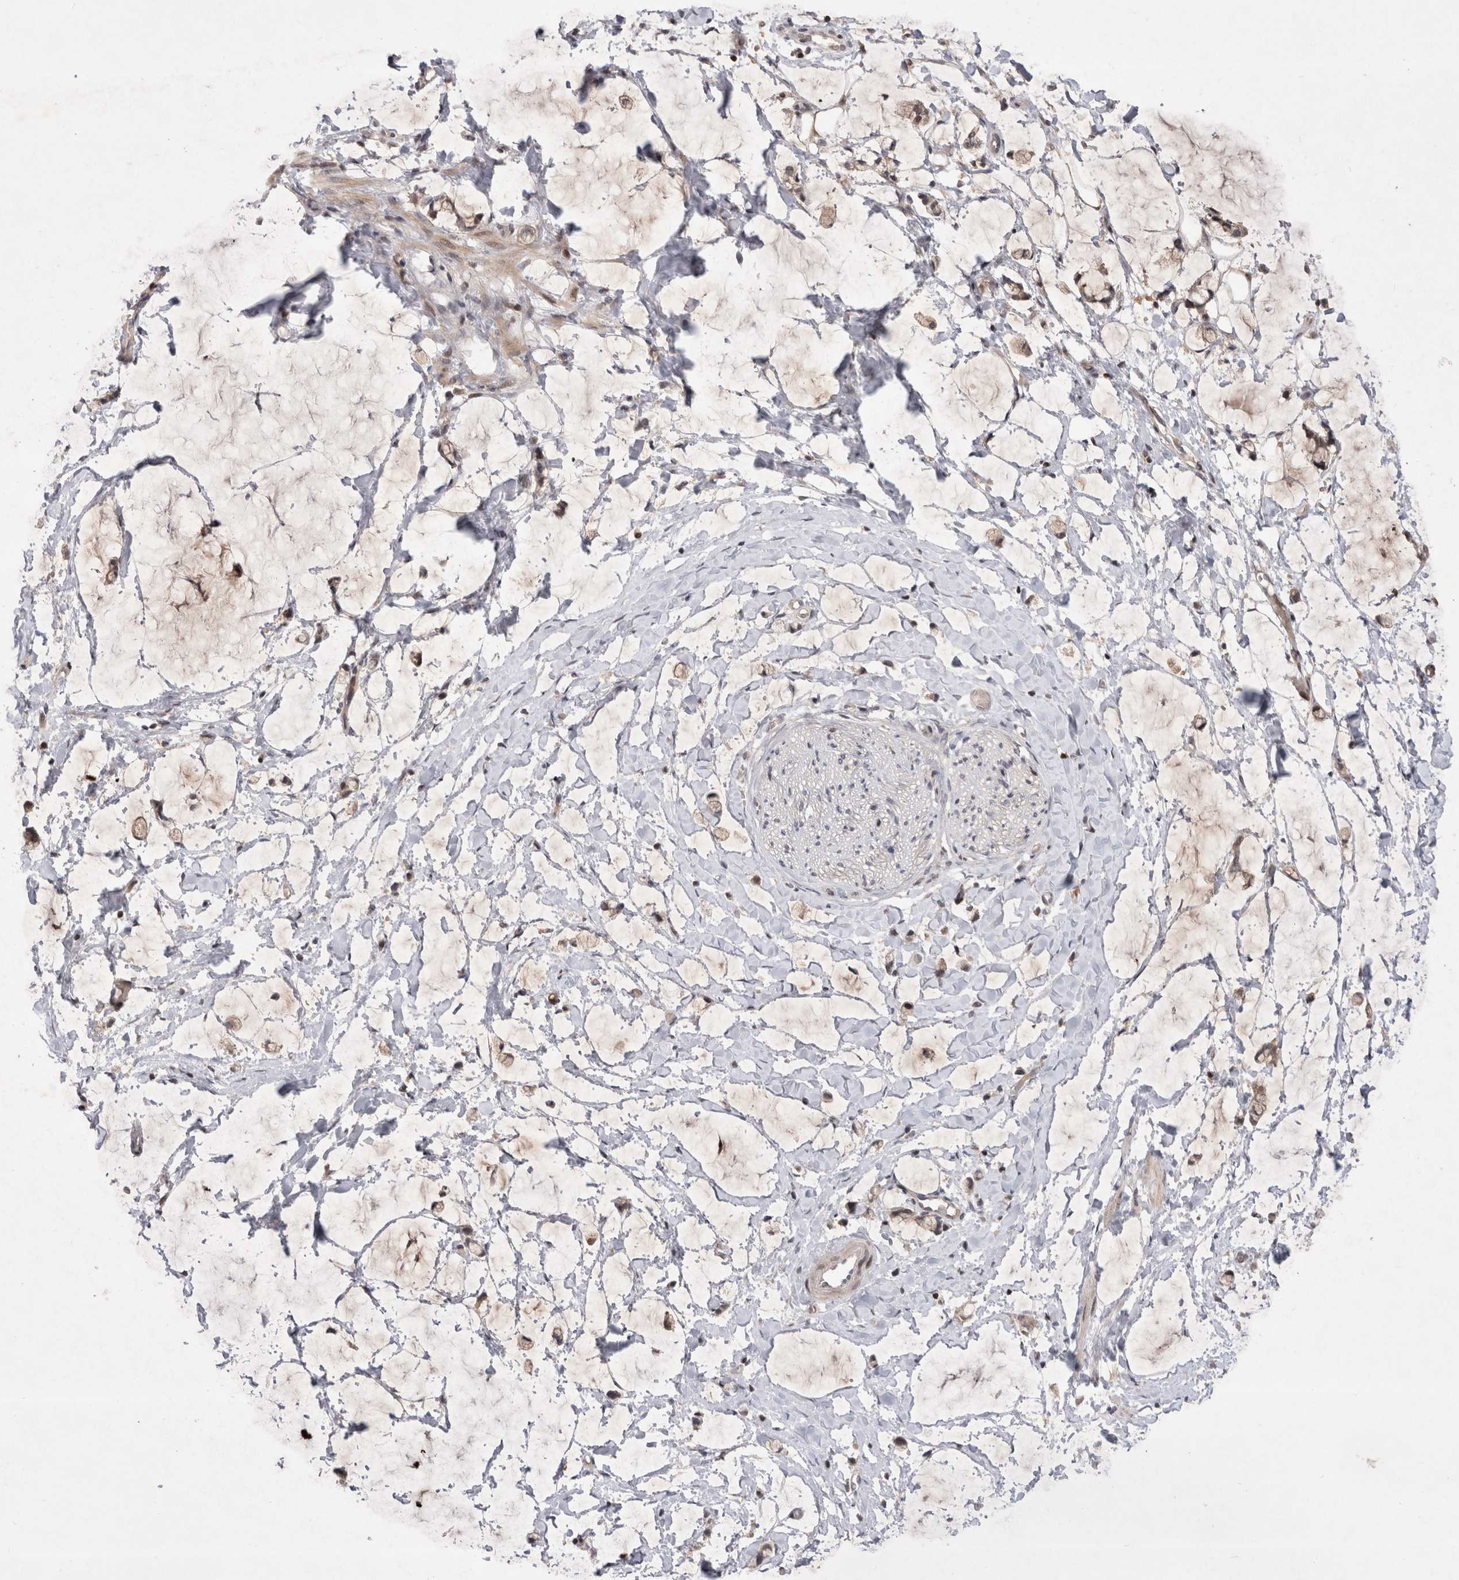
{"staining": {"intensity": "weak", "quantity": ">75%", "location": "cytoplasmic/membranous"}, "tissue": "adipose tissue", "cell_type": "Adipocytes", "image_type": "normal", "snomed": [{"axis": "morphology", "description": "Normal tissue, NOS"}, {"axis": "morphology", "description": "Adenocarcinoma, NOS"}, {"axis": "topography", "description": "Colon"}, {"axis": "topography", "description": "Peripheral nerve tissue"}], "caption": "Human adipose tissue stained with a protein marker reveals weak staining in adipocytes.", "gene": "PLEKHM1", "patient": {"sex": "male", "age": 14}}